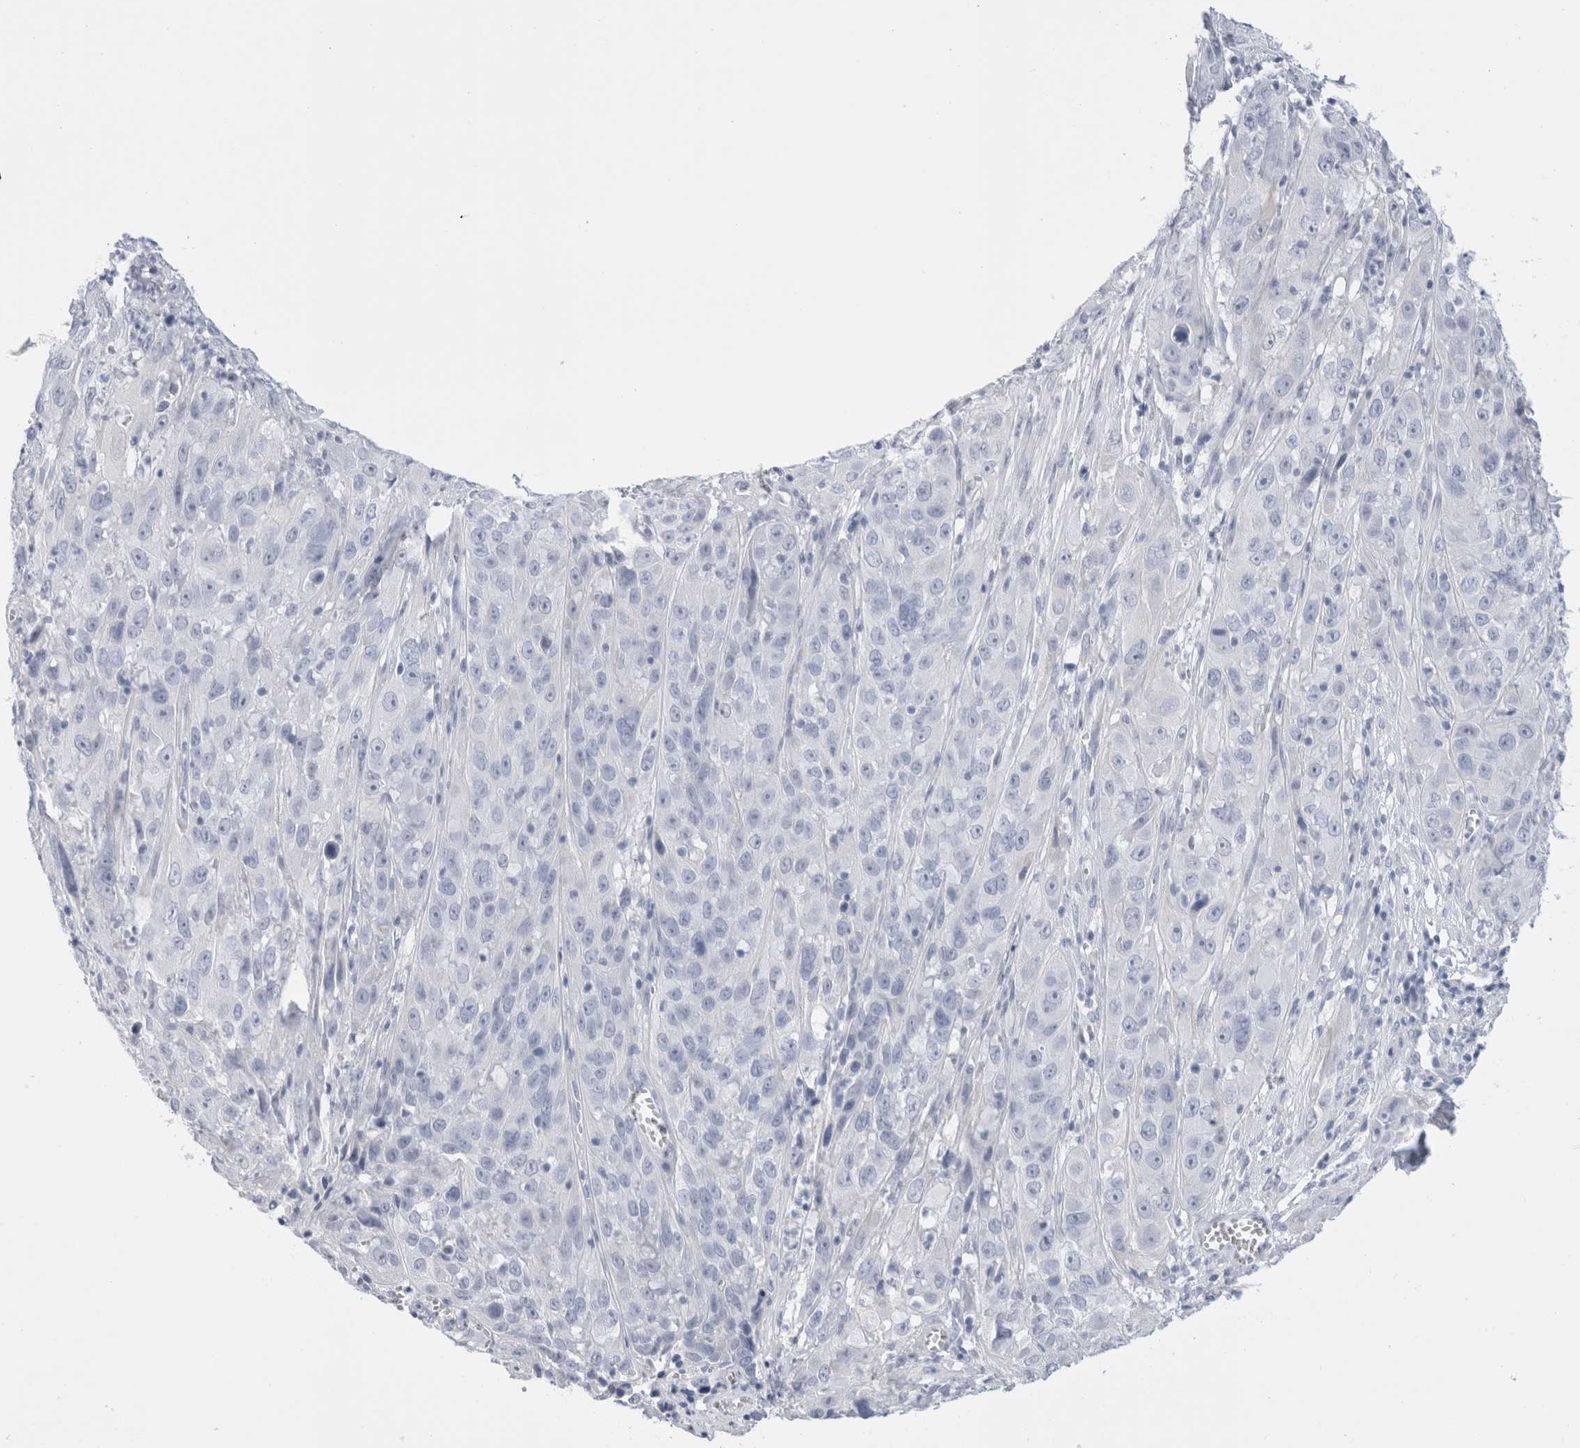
{"staining": {"intensity": "negative", "quantity": "none", "location": "none"}, "tissue": "cervical cancer", "cell_type": "Tumor cells", "image_type": "cancer", "snomed": [{"axis": "morphology", "description": "Squamous cell carcinoma, NOS"}, {"axis": "topography", "description": "Cervix"}], "caption": "A micrograph of human cervical squamous cell carcinoma is negative for staining in tumor cells. (DAB IHC visualized using brightfield microscopy, high magnification).", "gene": "MUC15", "patient": {"sex": "female", "age": 32}}